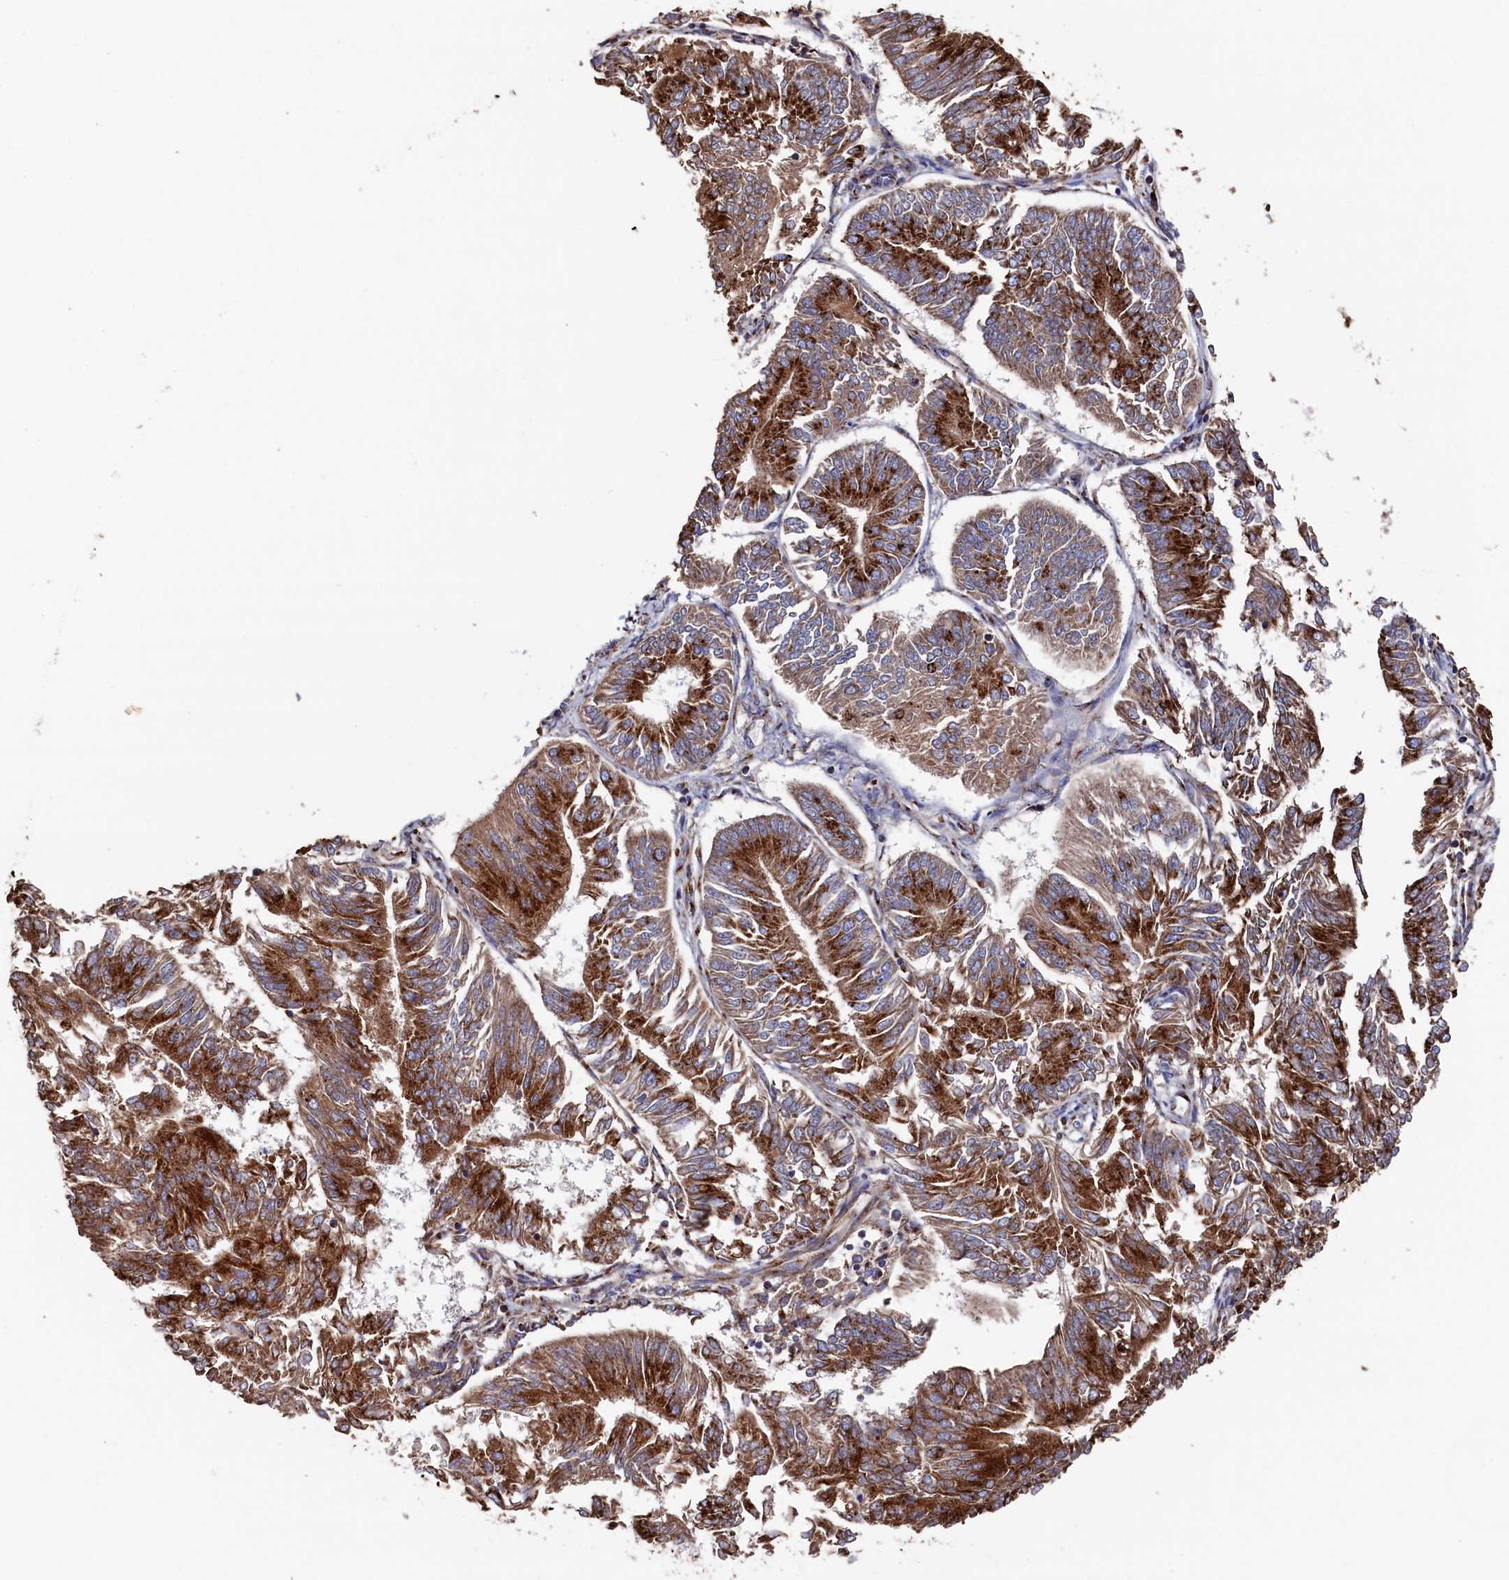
{"staining": {"intensity": "strong", "quantity": ">75%", "location": "cytoplasmic/membranous"}, "tissue": "endometrial cancer", "cell_type": "Tumor cells", "image_type": "cancer", "snomed": [{"axis": "morphology", "description": "Adenocarcinoma, NOS"}, {"axis": "topography", "description": "Endometrium"}], "caption": "Strong cytoplasmic/membranous expression for a protein is identified in approximately >75% of tumor cells of adenocarcinoma (endometrial) using IHC.", "gene": "PRRC1", "patient": {"sex": "female", "age": 58}}